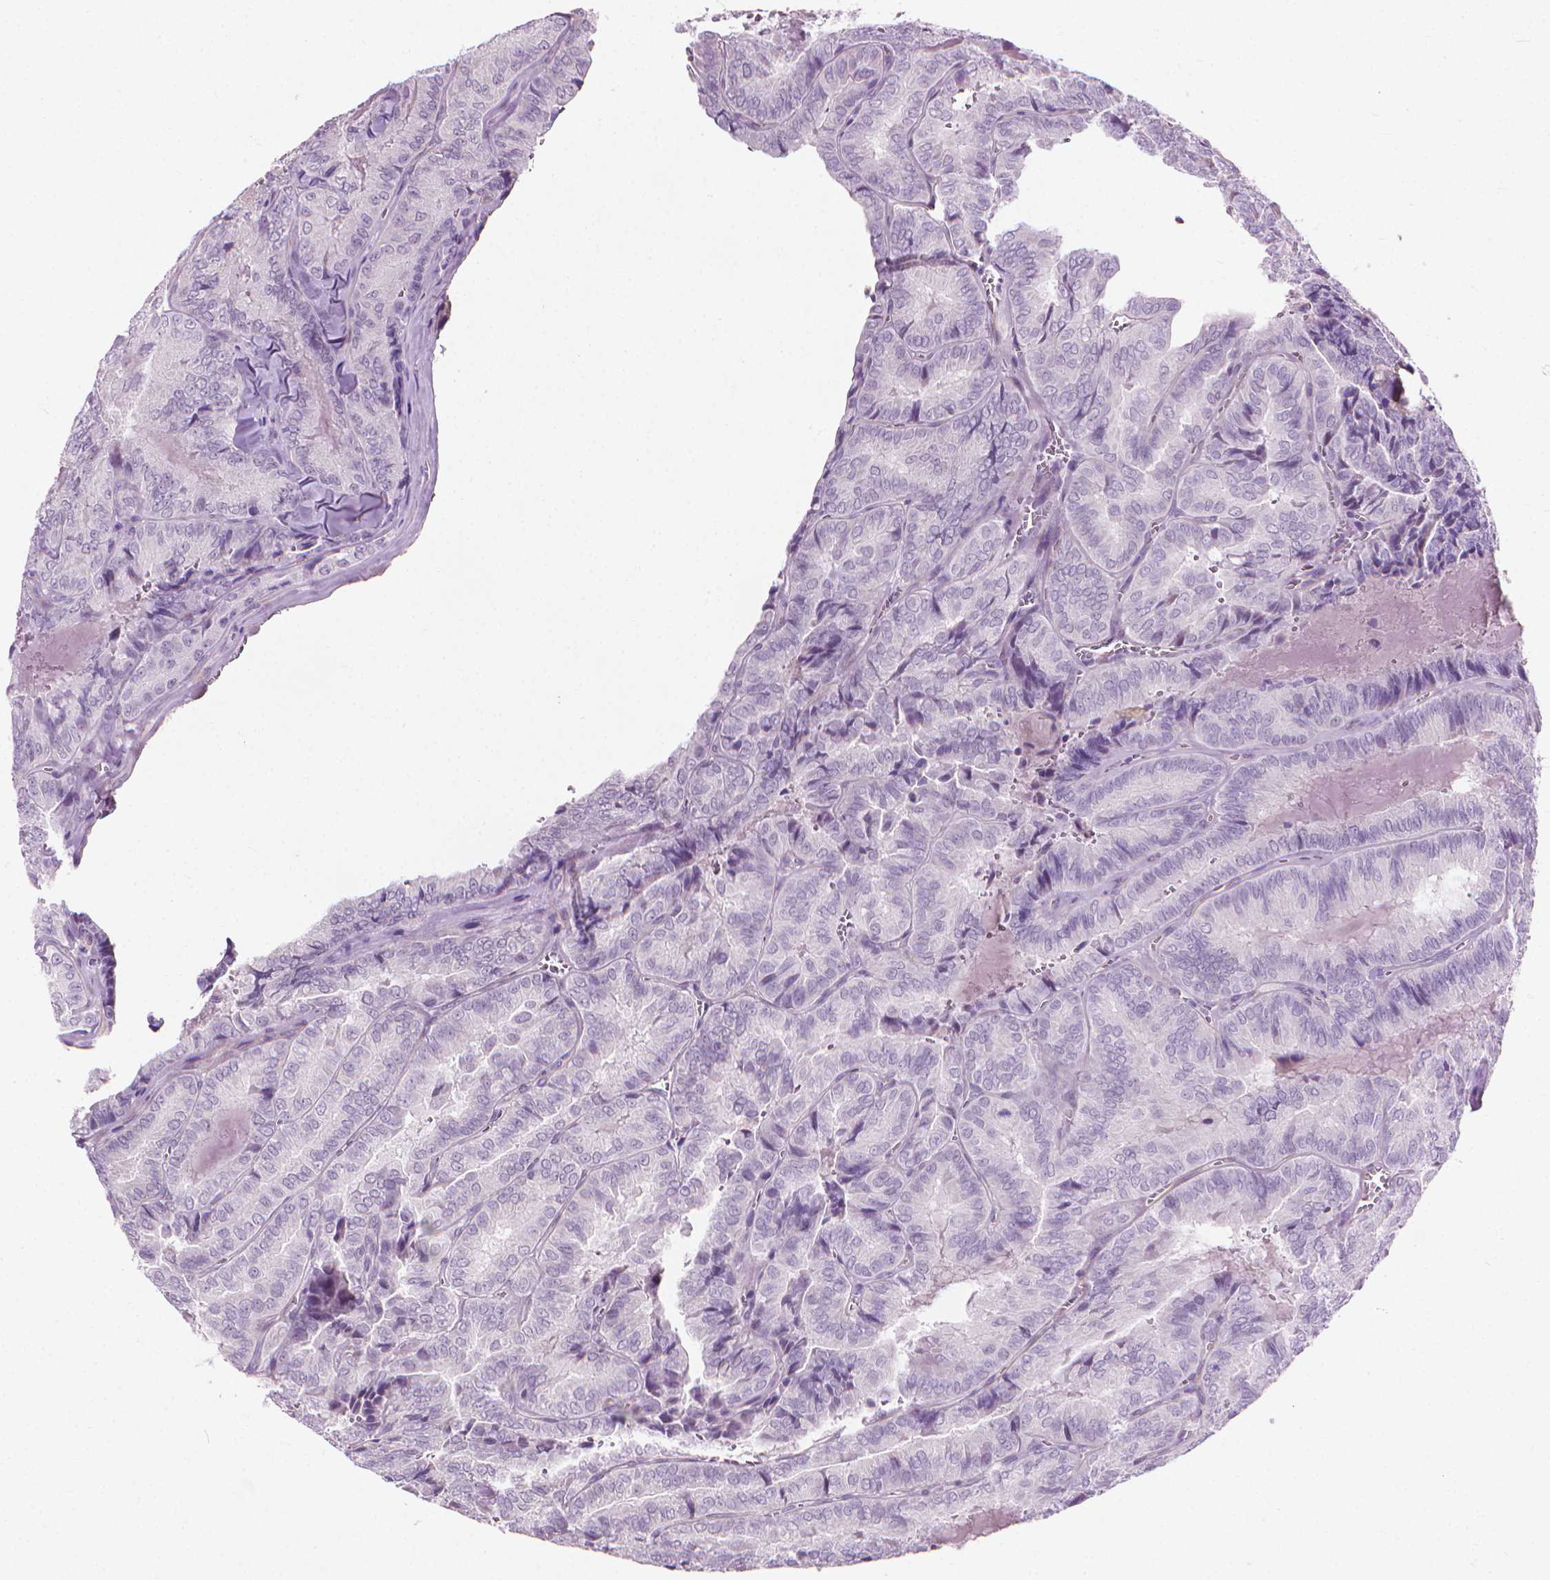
{"staining": {"intensity": "negative", "quantity": "none", "location": "none"}, "tissue": "thyroid cancer", "cell_type": "Tumor cells", "image_type": "cancer", "snomed": [{"axis": "morphology", "description": "Papillary adenocarcinoma, NOS"}, {"axis": "topography", "description": "Thyroid gland"}], "caption": "Tumor cells show no significant protein expression in thyroid cancer (papillary adenocarcinoma). (DAB IHC visualized using brightfield microscopy, high magnification).", "gene": "KRT73", "patient": {"sex": "female", "age": 75}}